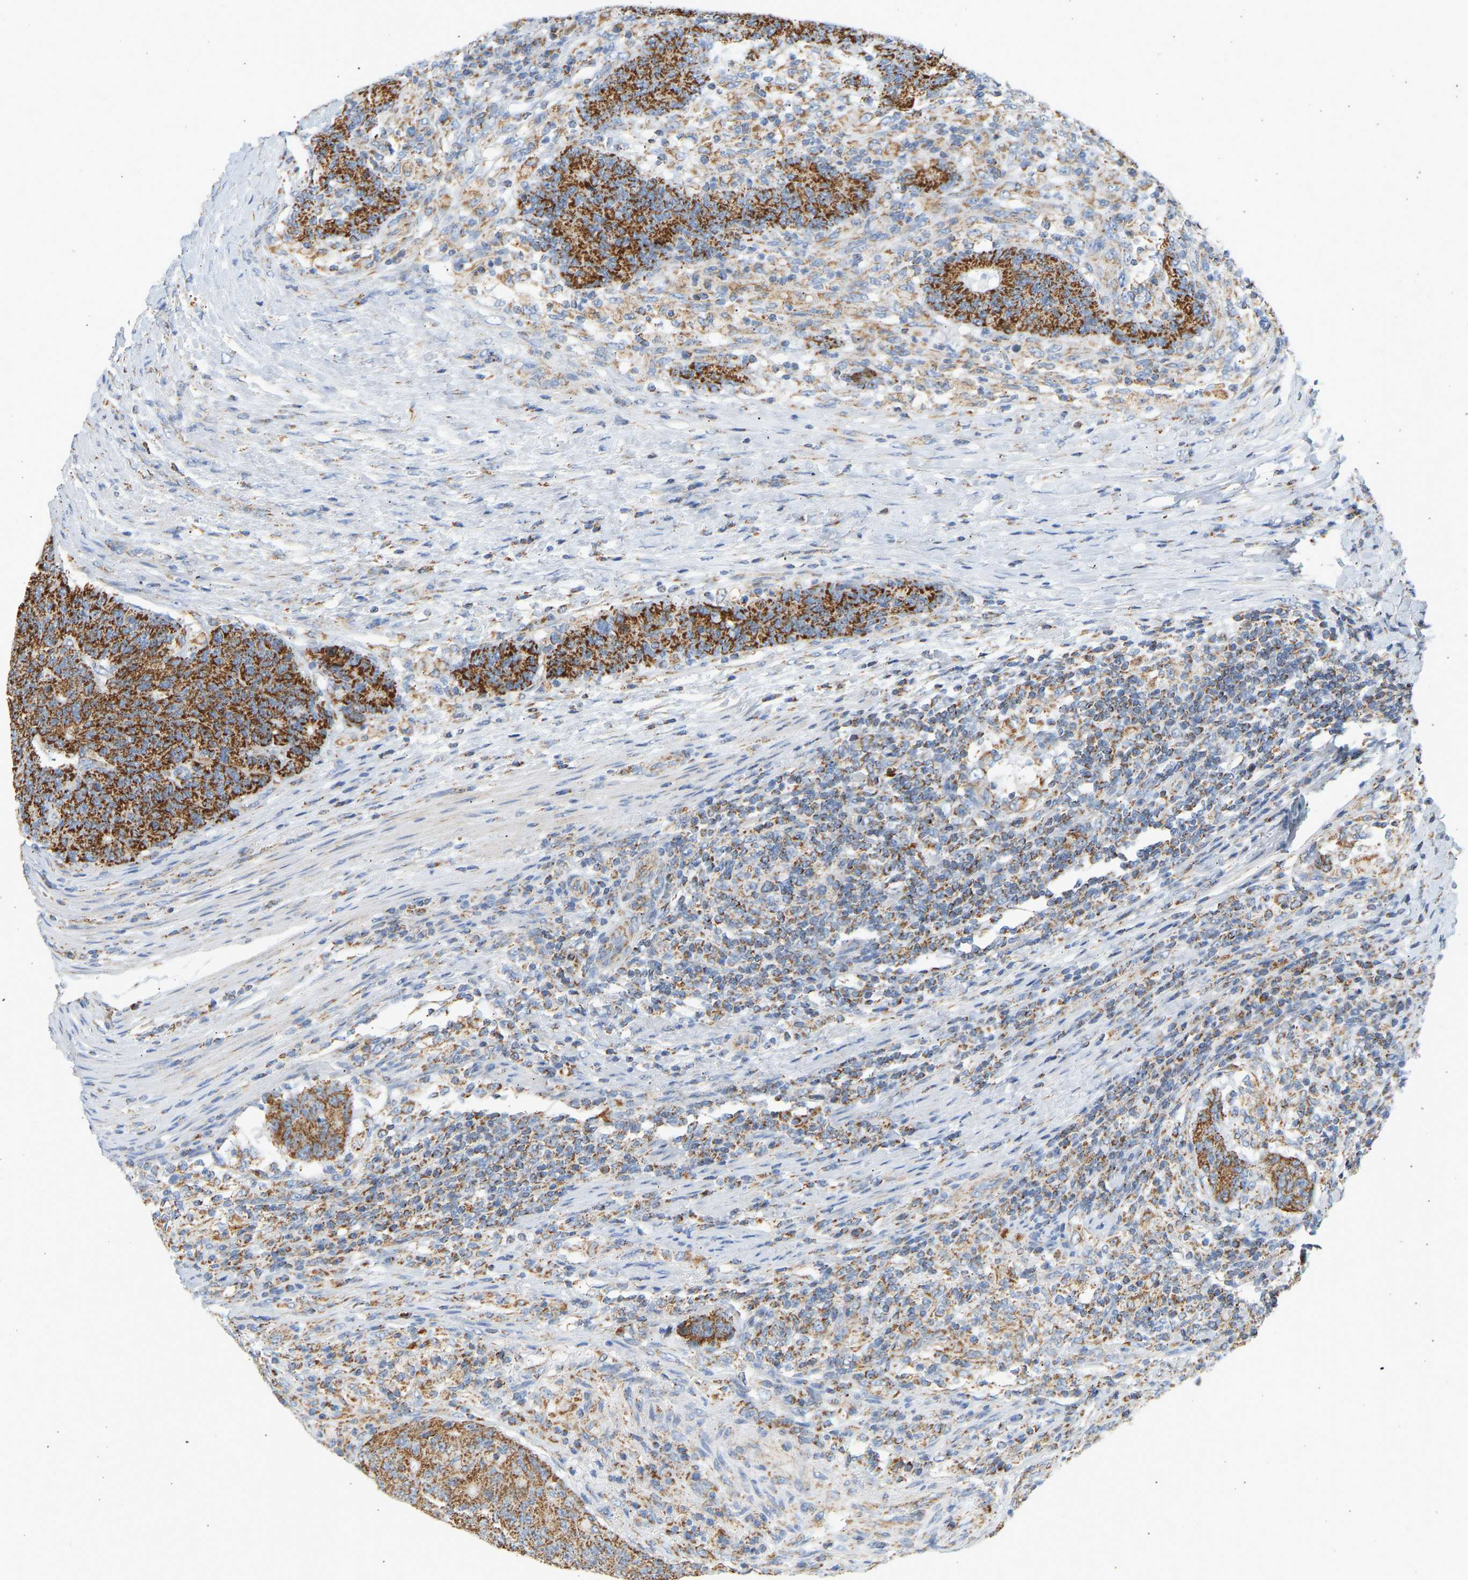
{"staining": {"intensity": "strong", "quantity": ">75%", "location": "cytoplasmic/membranous"}, "tissue": "colorectal cancer", "cell_type": "Tumor cells", "image_type": "cancer", "snomed": [{"axis": "morphology", "description": "Normal tissue, NOS"}, {"axis": "morphology", "description": "Adenocarcinoma, NOS"}, {"axis": "topography", "description": "Colon"}], "caption": "Human colorectal cancer (adenocarcinoma) stained with a protein marker reveals strong staining in tumor cells.", "gene": "GRPEL2", "patient": {"sex": "female", "age": 75}}